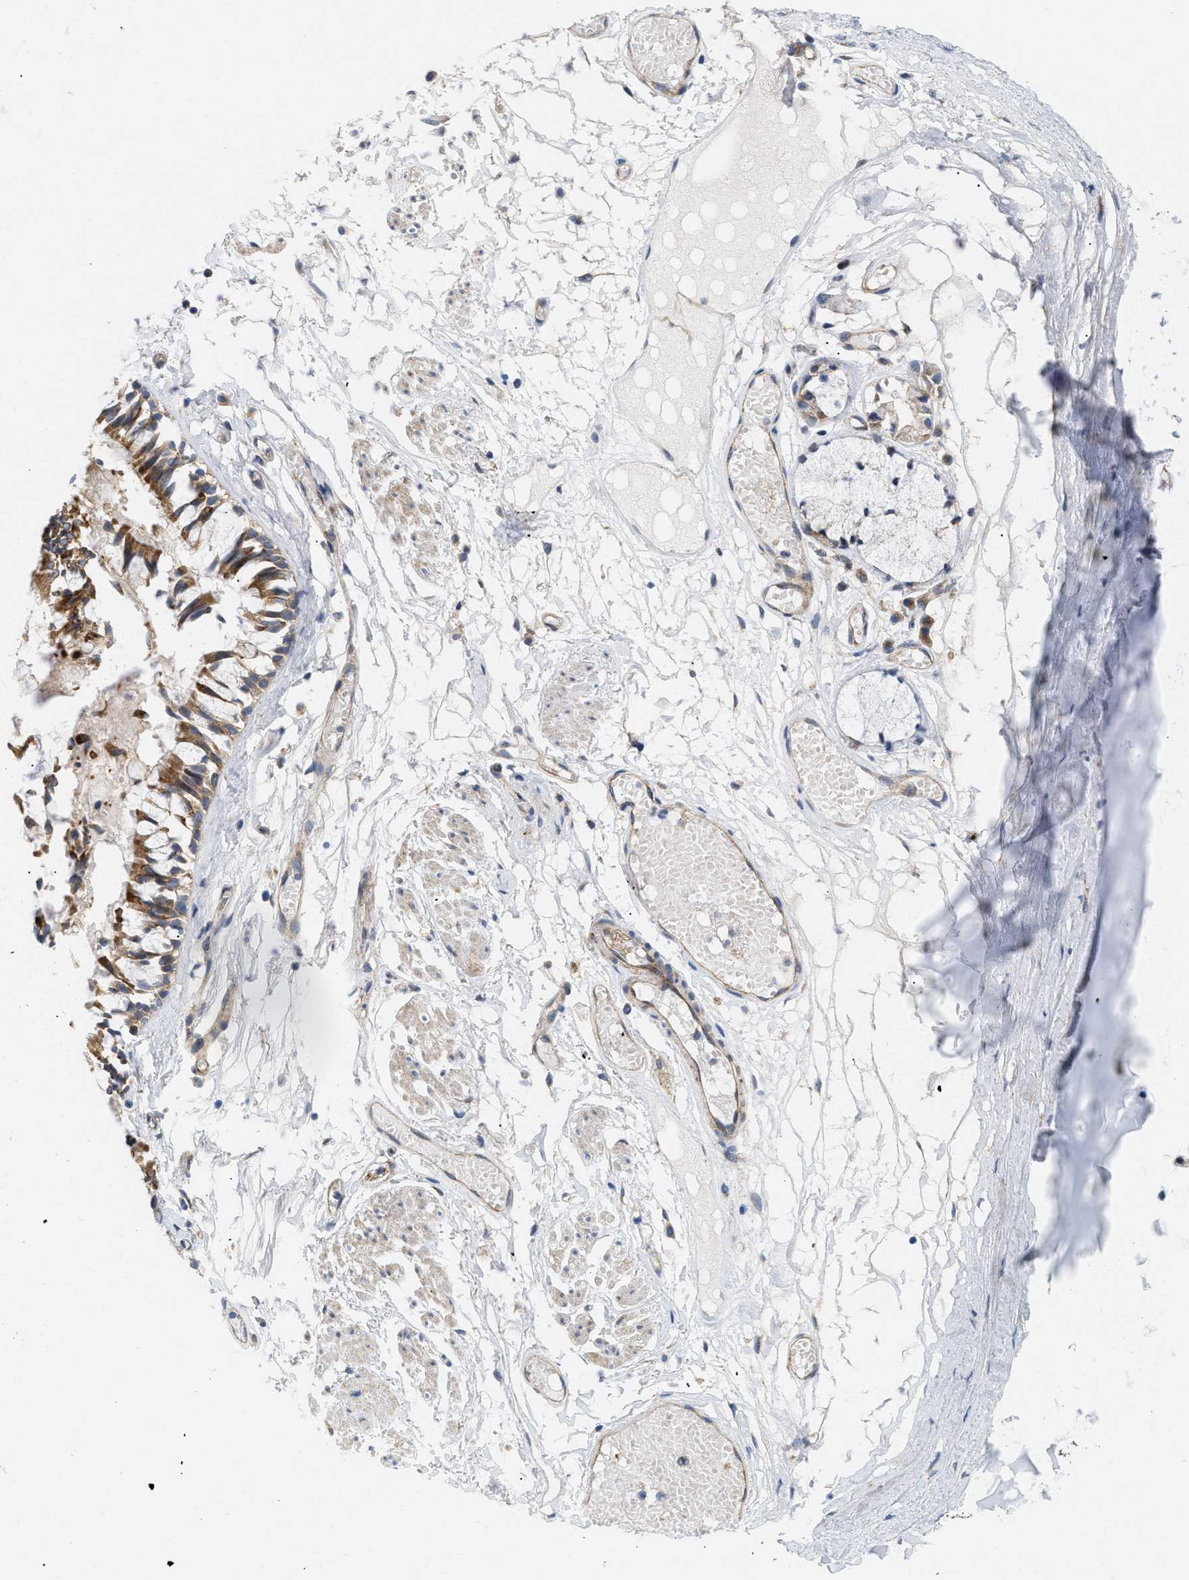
{"staining": {"intensity": "strong", "quantity": ">75%", "location": "cytoplasmic/membranous"}, "tissue": "bronchus", "cell_type": "Respiratory epithelial cells", "image_type": "normal", "snomed": [{"axis": "morphology", "description": "Normal tissue, NOS"}, {"axis": "morphology", "description": "Inflammation, NOS"}, {"axis": "topography", "description": "Cartilage tissue"}, {"axis": "topography", "description": "Lung"}], "caption": "Human bronchus stained with a brown dye reveals strong cytoplasmic/membranous positive staining in approximately >75% of respiratory epithelial cells.", "gene": "DCTN4", "patient": {"sex": "male", "age": 71}}